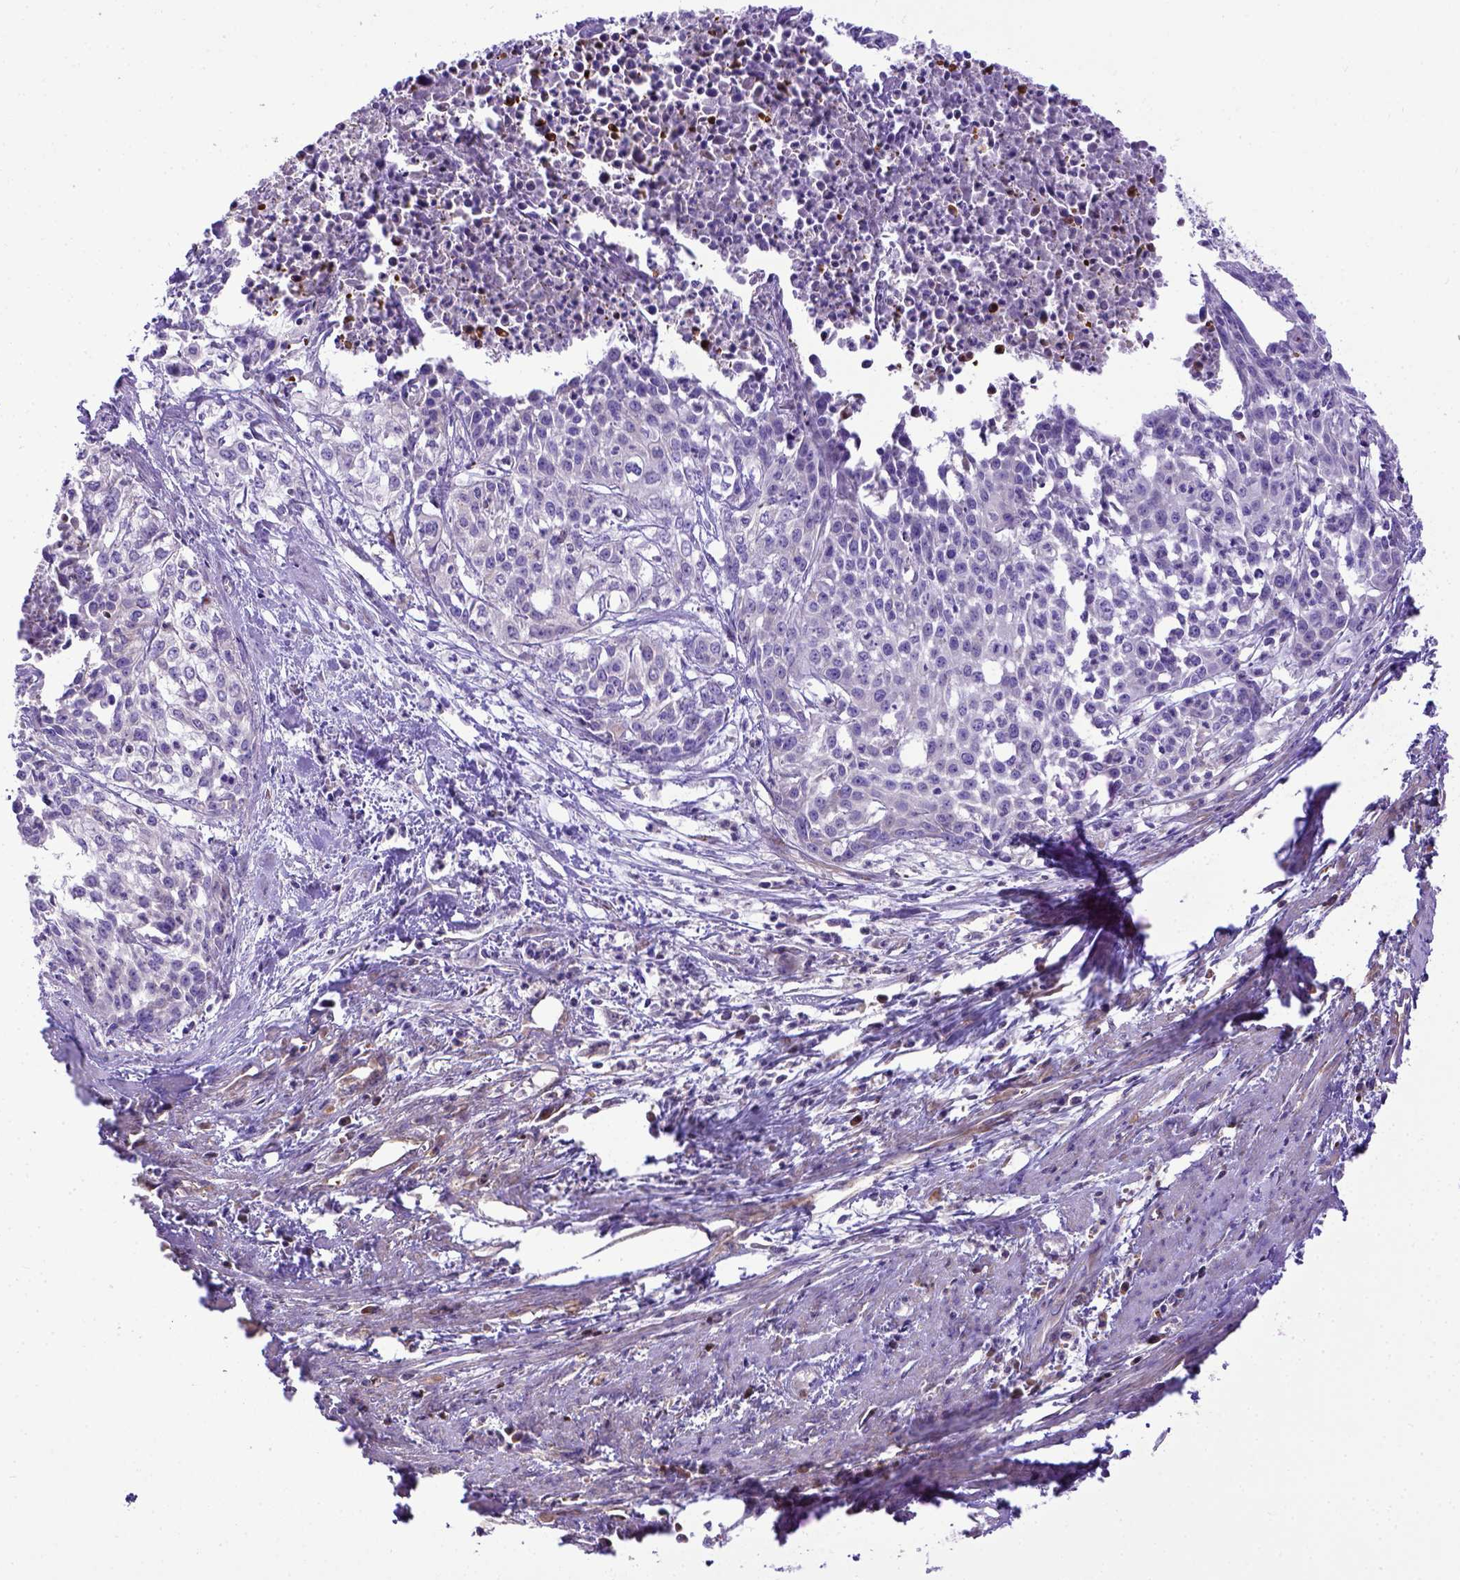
{"staining": {"intensity": "negative", "quantity": "none", "location": "none"}, "tissue": "cervical cancer", "cell_type": "Tumor cells", "image_type": "cancer", "snomed": [{"axis": "morphology", "description": "Squamous cell carcinoma, NOS"}, {"axis": "topography", "description": "Cervix"}], "caption": "Immunohistochemical staining of human cervical squamous cell carcinoma demonstrates no significant expression in tumor cells.", "gene": "CFAP300", "patient": {"sex": "female", "age": 39}}